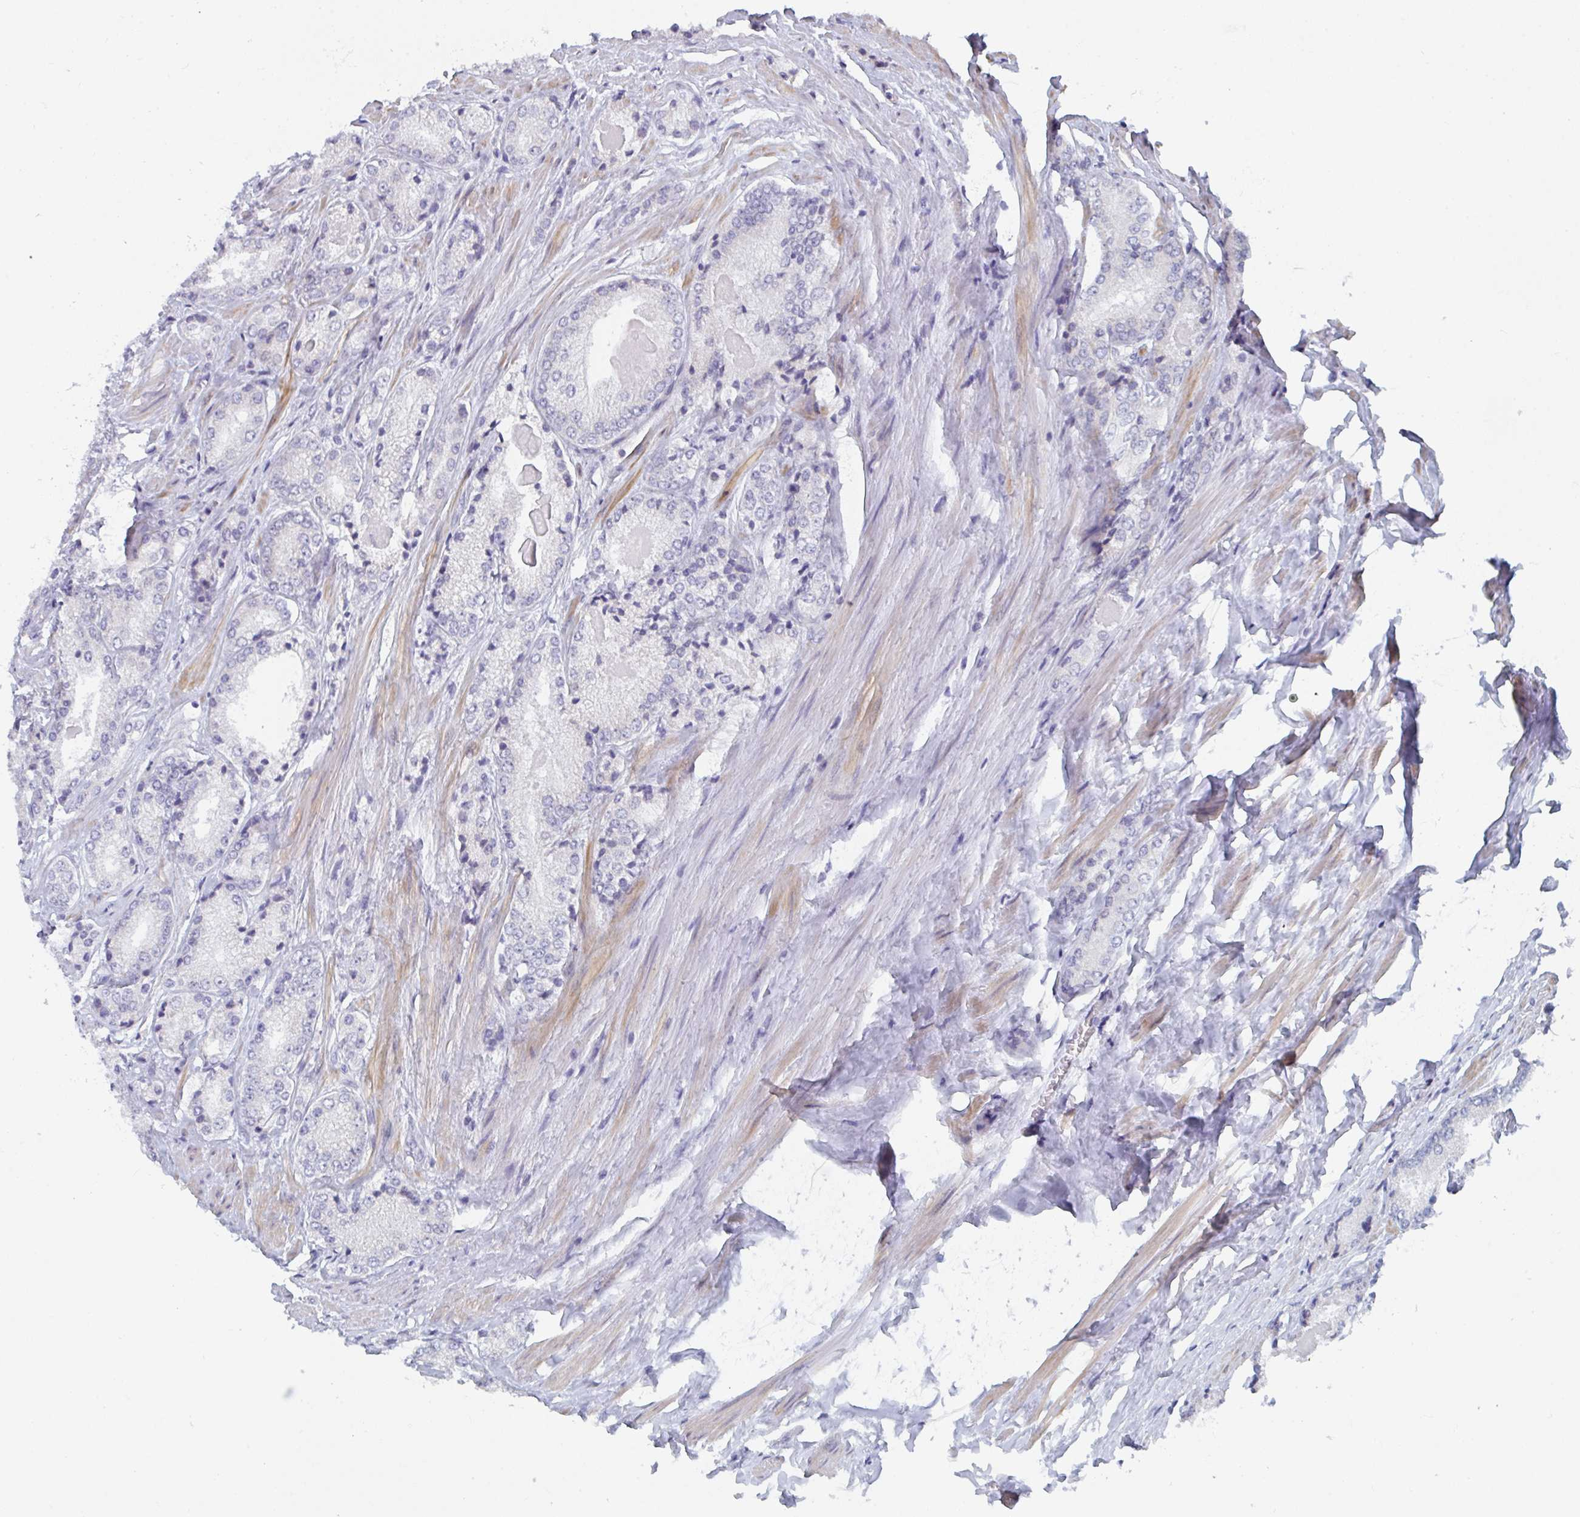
{"staining": {"intensity": "negative", "quantity": "none", "location": "none"}, "tissue": "prostate cancer", "cell_type": "Tumor cells", "image_type": "cancer", "snomed": [{"axis": "morphology", "description": "Adenocarcinoma, NOS"}, {"axis": "morphology", "description": "Adenocarcinoma, Low grade"}, {"axis": "topography", "description": "Prostate"}], "caption": "Tumor cells are negative for protein expression in human adenocarcinoma (prostate).", "gene": "CENPT", "patient": {"sex": "male", "age": 68}}